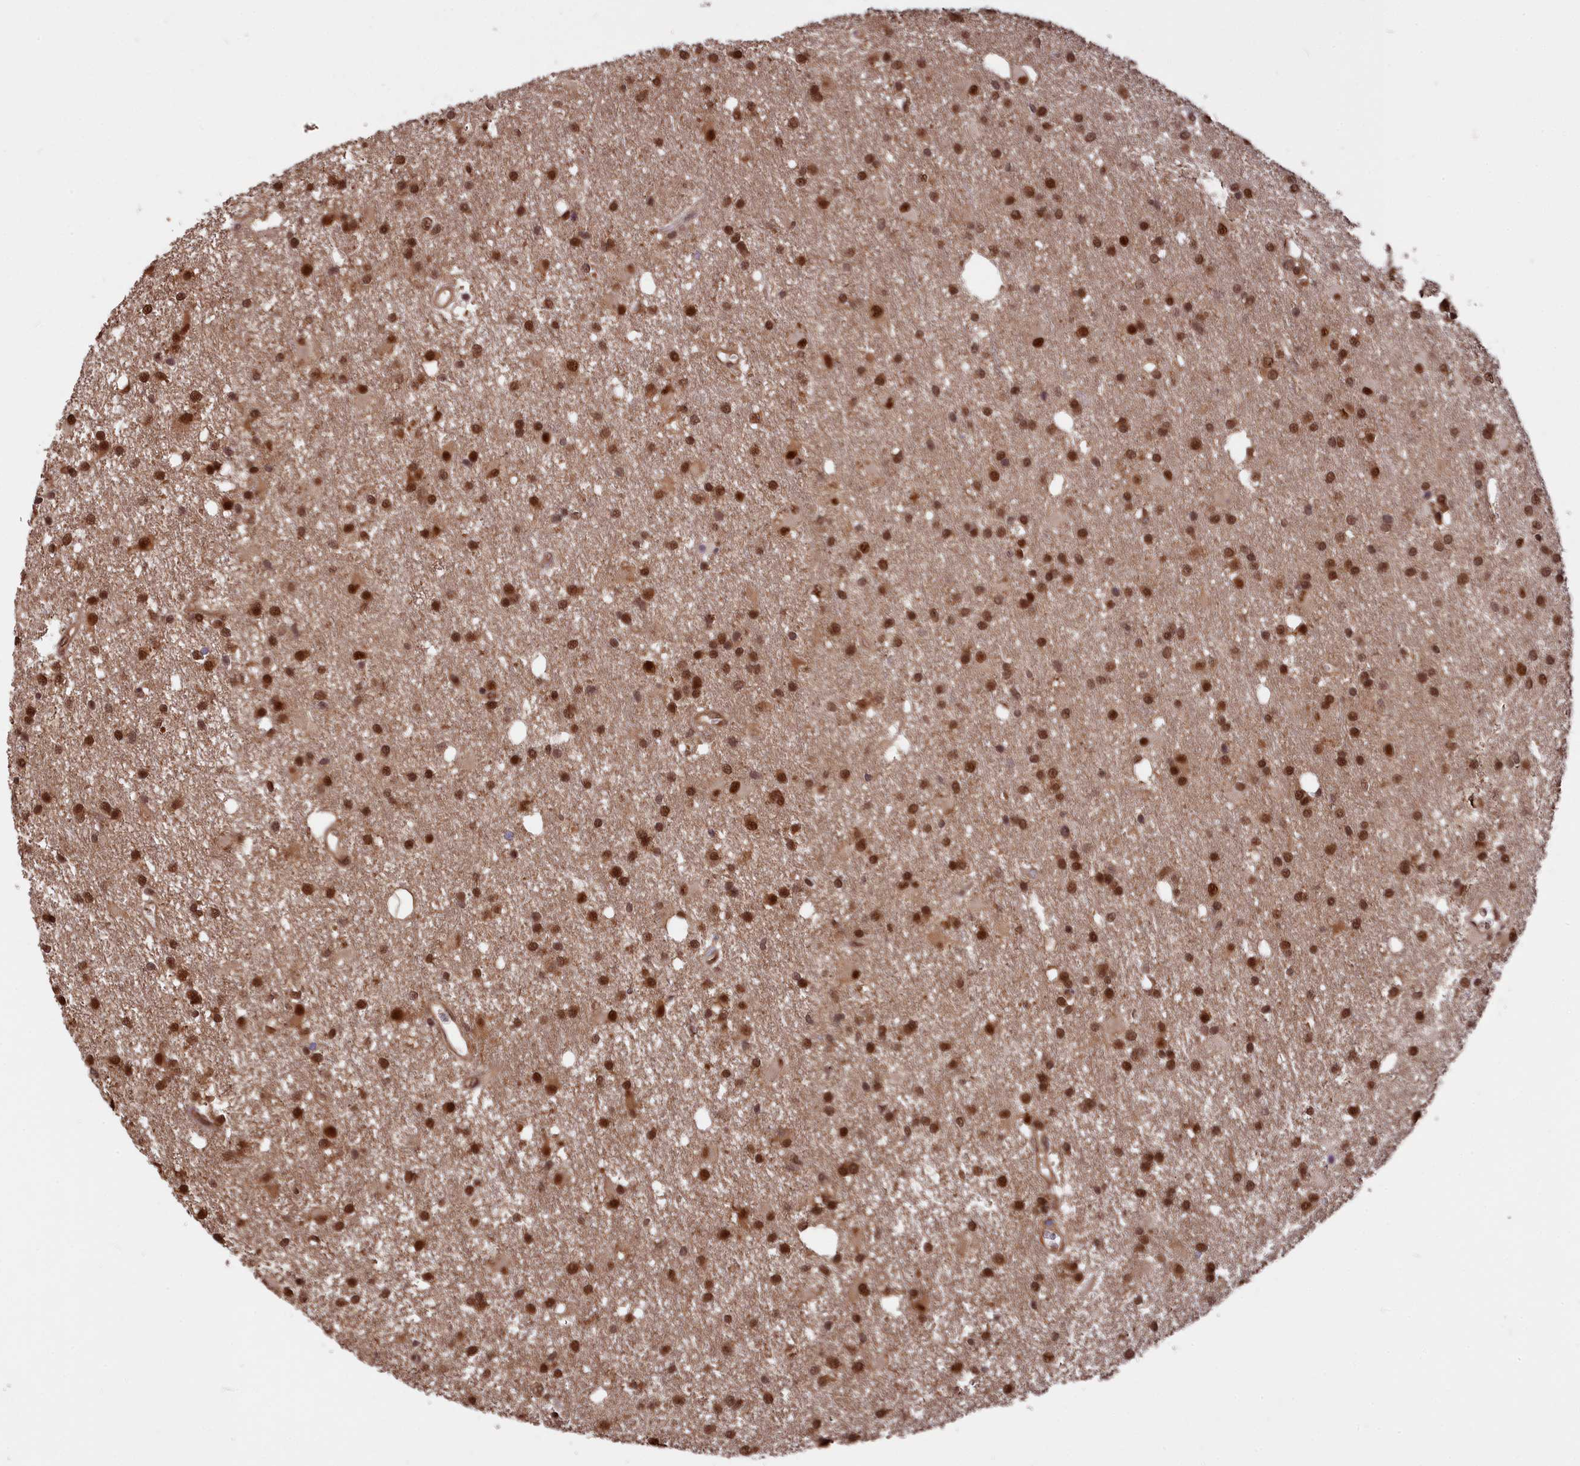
{"staining": {"intensity": "moderate", "quantity": ">75%", "location": "nuclear"}, "tissue": "glioma", "cell_type": "Tumor cells", "image_type": "cancer", "snomed": [{"axis": "morphology", "description": "Glioma, malignant, High grade"}, {"axis": "topography", "description": "Brain"}], "caption": "Glioma was stained to show a protein in brown. There is medium levels of moderate nuclear positivity in about >75% of tumor cells.", "gene": "ADRM1", "patient": {"sex": "male", "age": 77}}